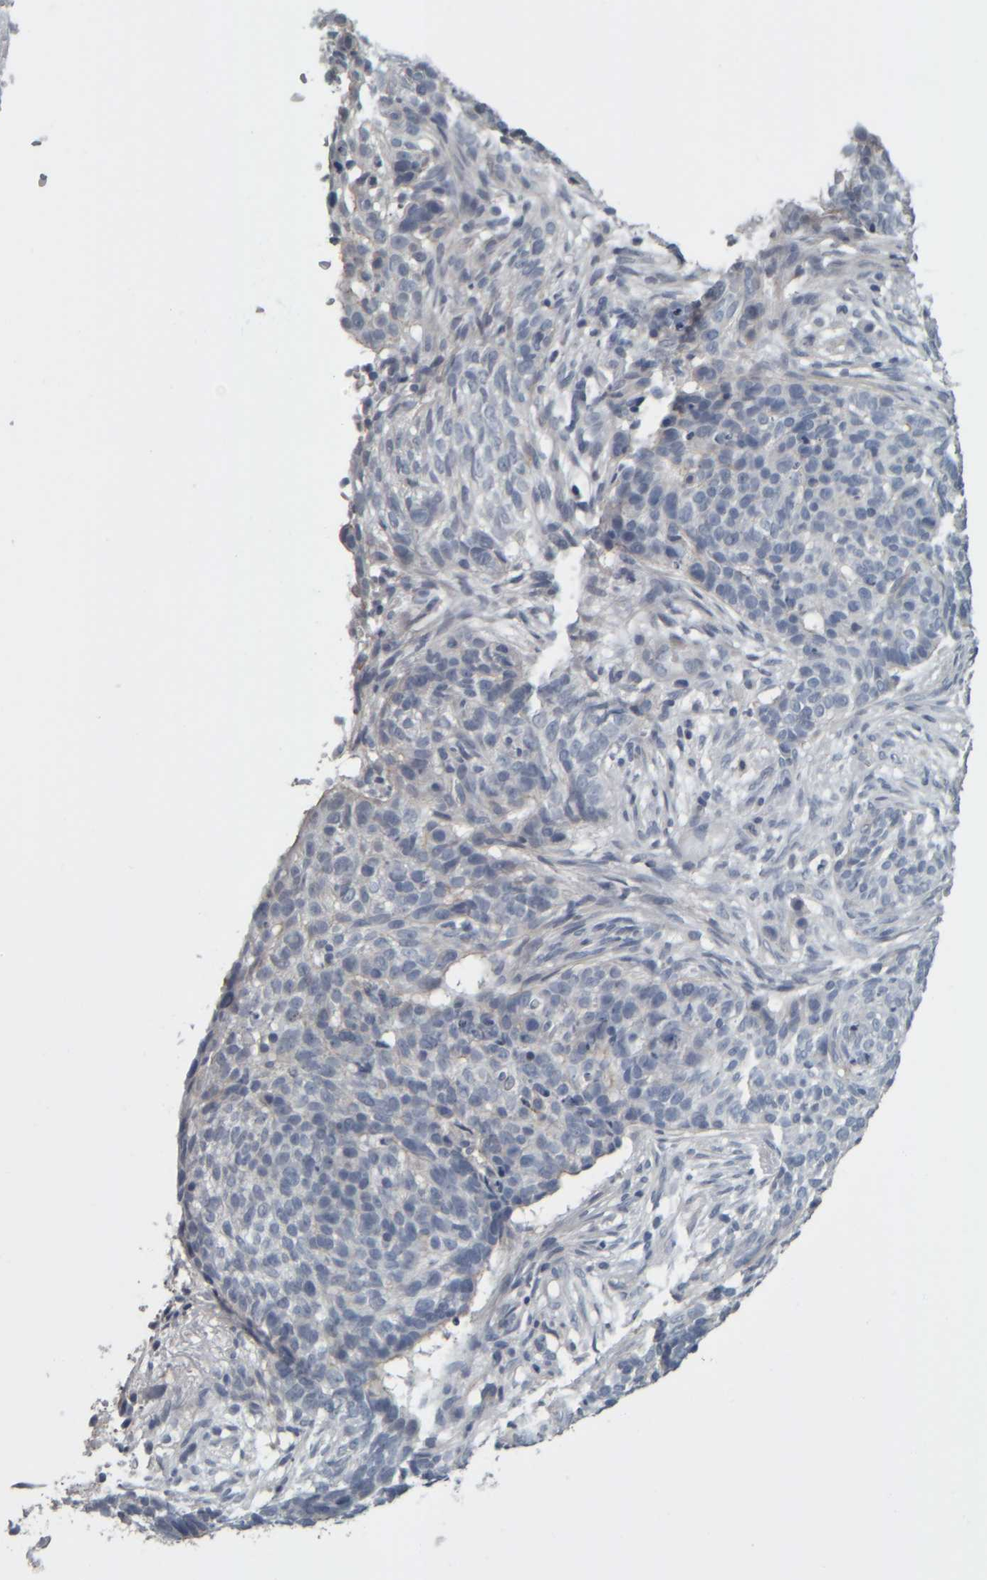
{"staining": {"intensity": "negative", "quantity": "none", "location": "none"}, "tissue": "skin cancer", "cell_type": "Tumor cells", "image_type": "cancer", "snomed": [{"axis": "morphology", "description": "Basal cell carcinoma"}, {"axis": "topography", "description": "Skin"}], "caption": "Image shows no significant protein staining in tumor cells of skin cancer. (DAB immunohistochemistry (IHC) with hematoxylin counter stain).", "gene": "CAVIN4", "patient": {"sex": "male", "age": 85}}